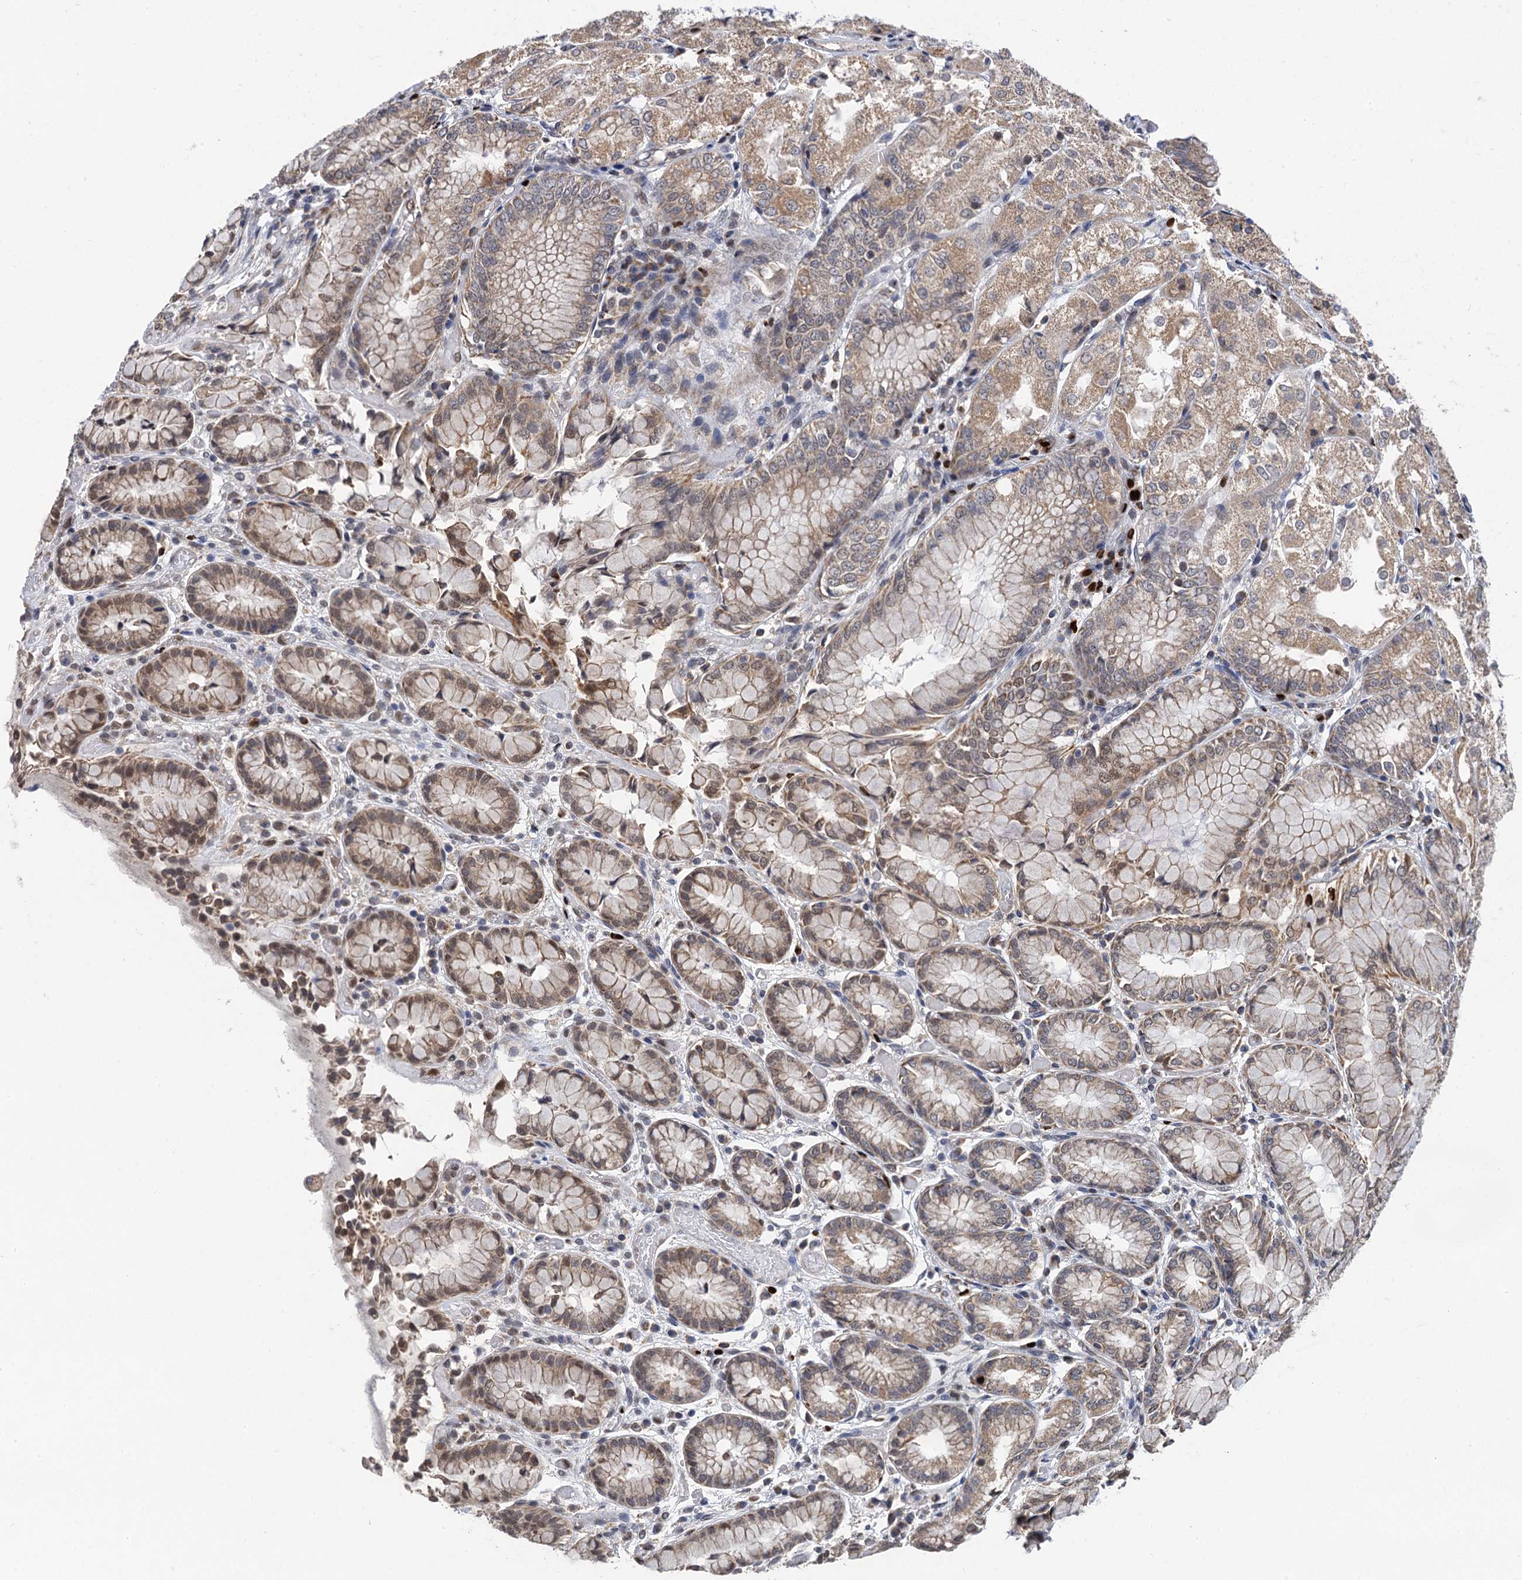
{"staining": {"intensity": "moderate", "quantity": ">75%", "location": "cytoplasmic/membranous,nuclear"}, "tissue": "stomach", "cell_type": "Glandular cells", "image_type": "normal", "snomed": [{"axis": "morphology", "description": "Normal tissue, NOS"}, {"axis": "topography", "description": "Stomach, upper"}], "caption": "This micrograph exhibits immunohistochemistry (IHC) staining of benign human stomach, with medium moderate cytoplasmic/membranous,nuclear staining in about >75% of glandular cells.", "gene": "CMPK2", "patient": {"sex": "male", "age": 72}}